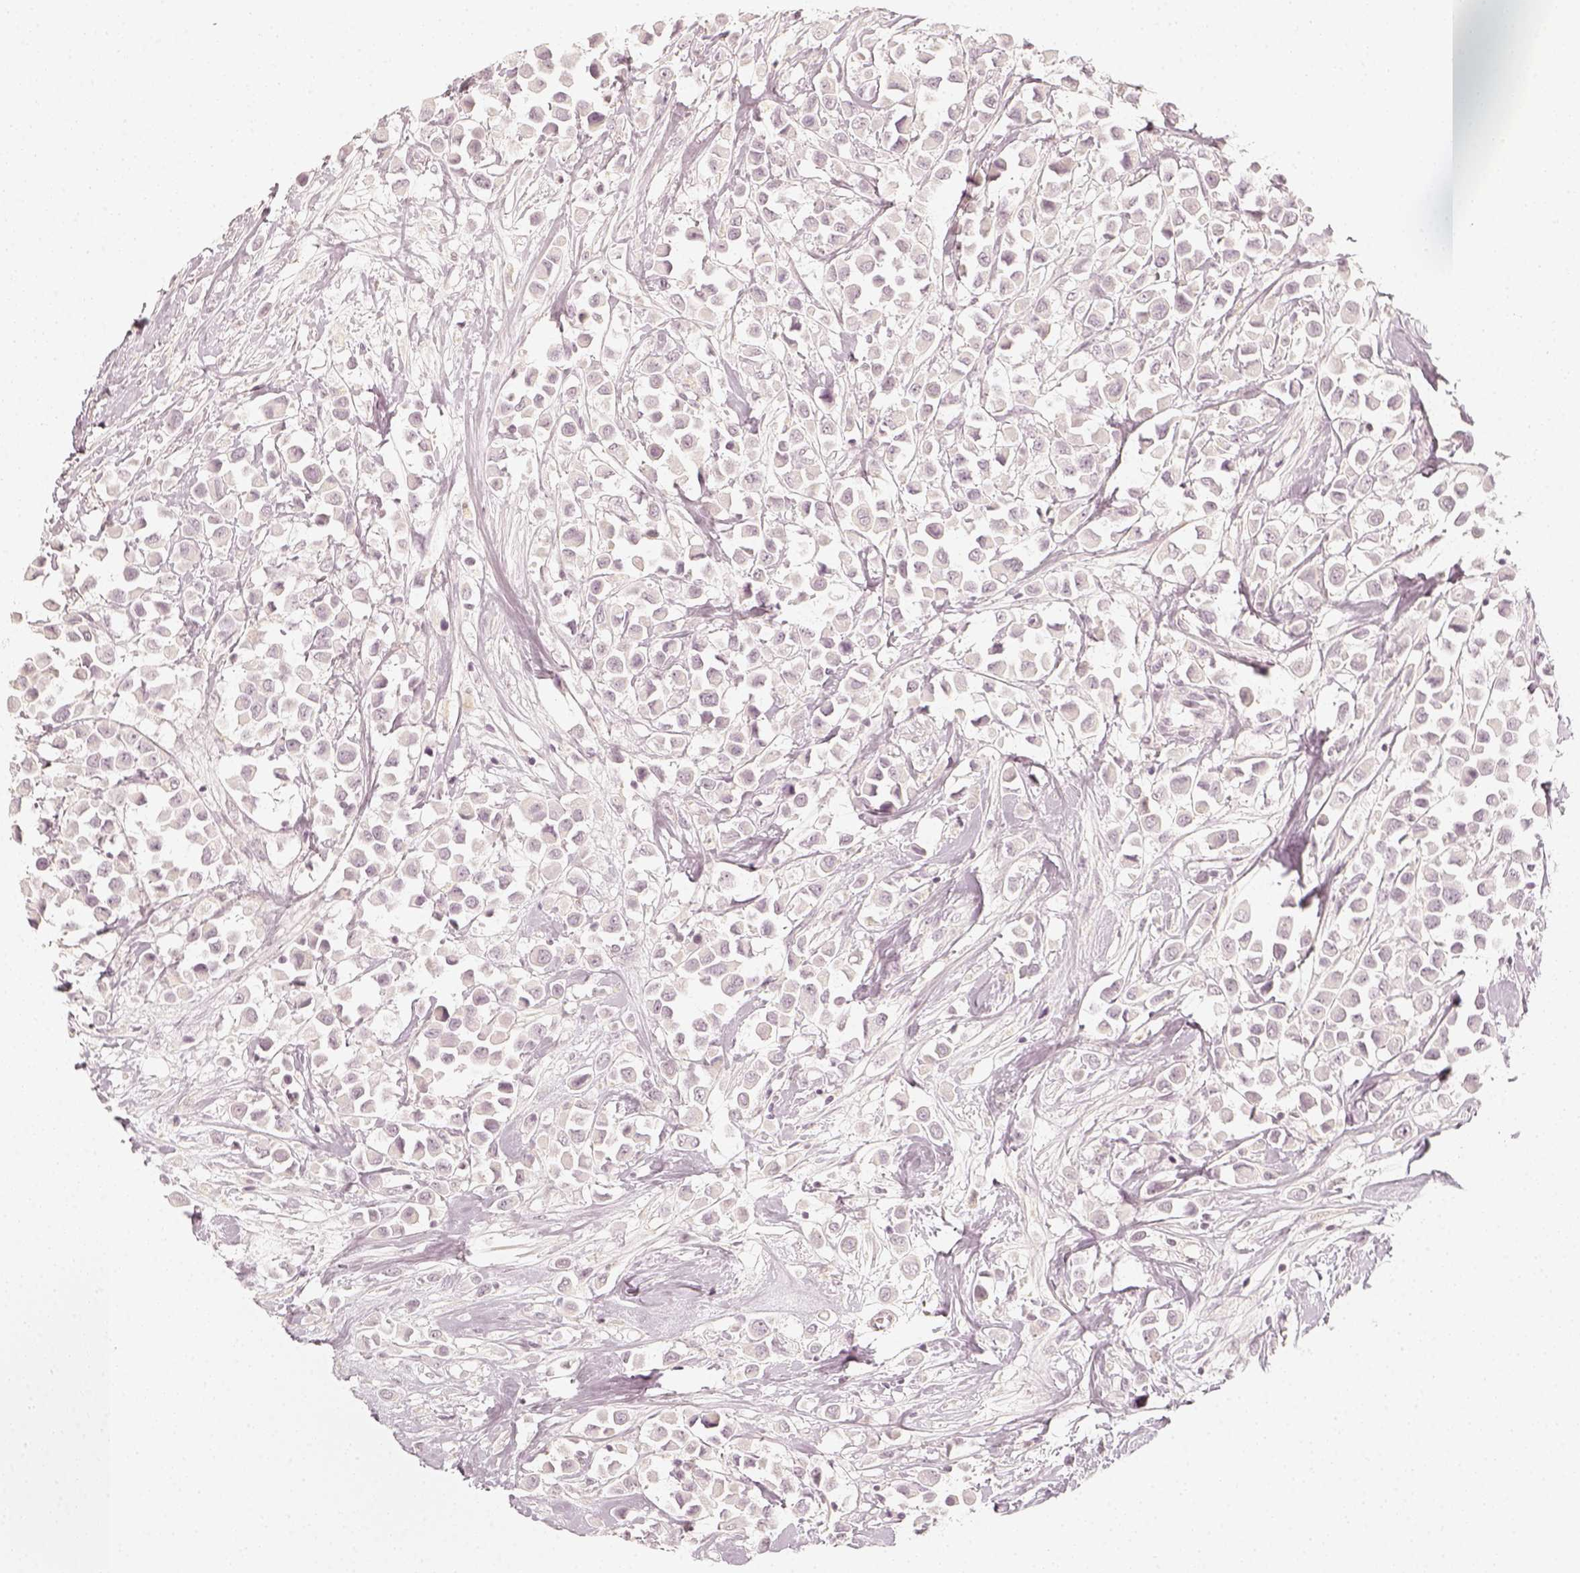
{"staining": {"intensity": "negative", "quantity": "none", "location": "none"}, "tissue": "breast cancer", "cell_type": "Tumor cells", "image_type": "cancer", "snomed": [{"axis": "morphology", "description": "Duct carcinoma"}, {"axis": "topography", "description": "Breast"}], "caption": "Histopathology image shows no significant protein positivity in tumor cells of breast invasive ductal carcinoma. (DAB (3,3'-diaminobenzidine) immunohistochemistry visualized using brightfield microscopy, high magnification).", "gene": "DSG4", "patient": {"sex": "female", "age": 61}}